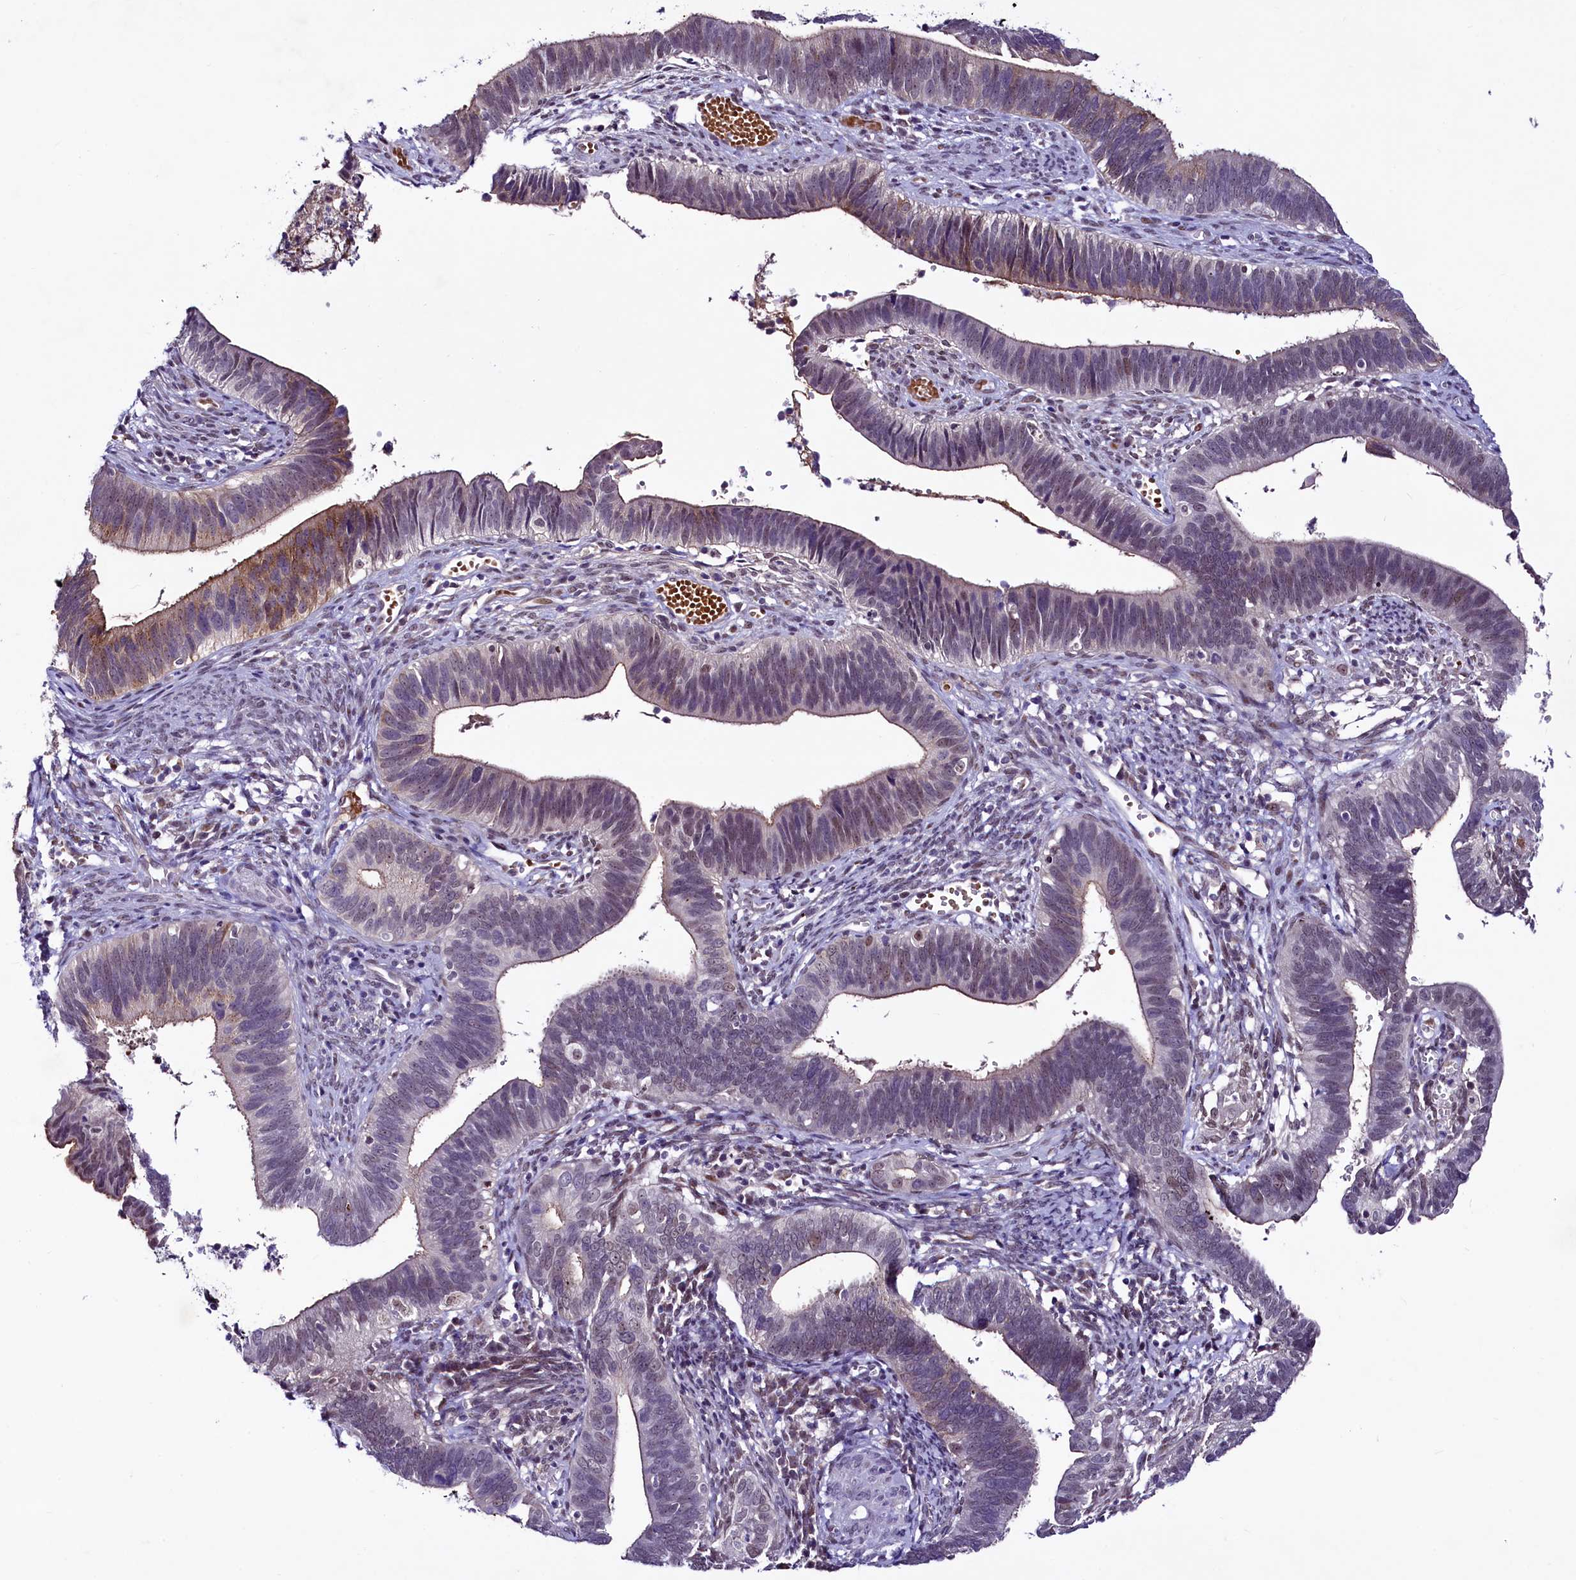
{"staining": {"intensity": "moderate", "quantity": "<25%", "location": "cytoplasmic/membranous"}, "tissue": "cervical cancer", "cell_type": "Tumor cells", "image_type": "cancer", "snomed": [{"axis": "morphology", "description": "Adenocarcinoma, NOS"}, {"axis": "topography", "description": "Cervix"}], "caption": "Immunohistochemistry (IHC) image of human cervical cancer stained for a protein (brown), which reveals low levels of moderate cytoplasmic/membranous positivity in approximately <25% of tumor cells.", "gene": "LEUTX", "patient": {"sex": "female", "age": 42}}